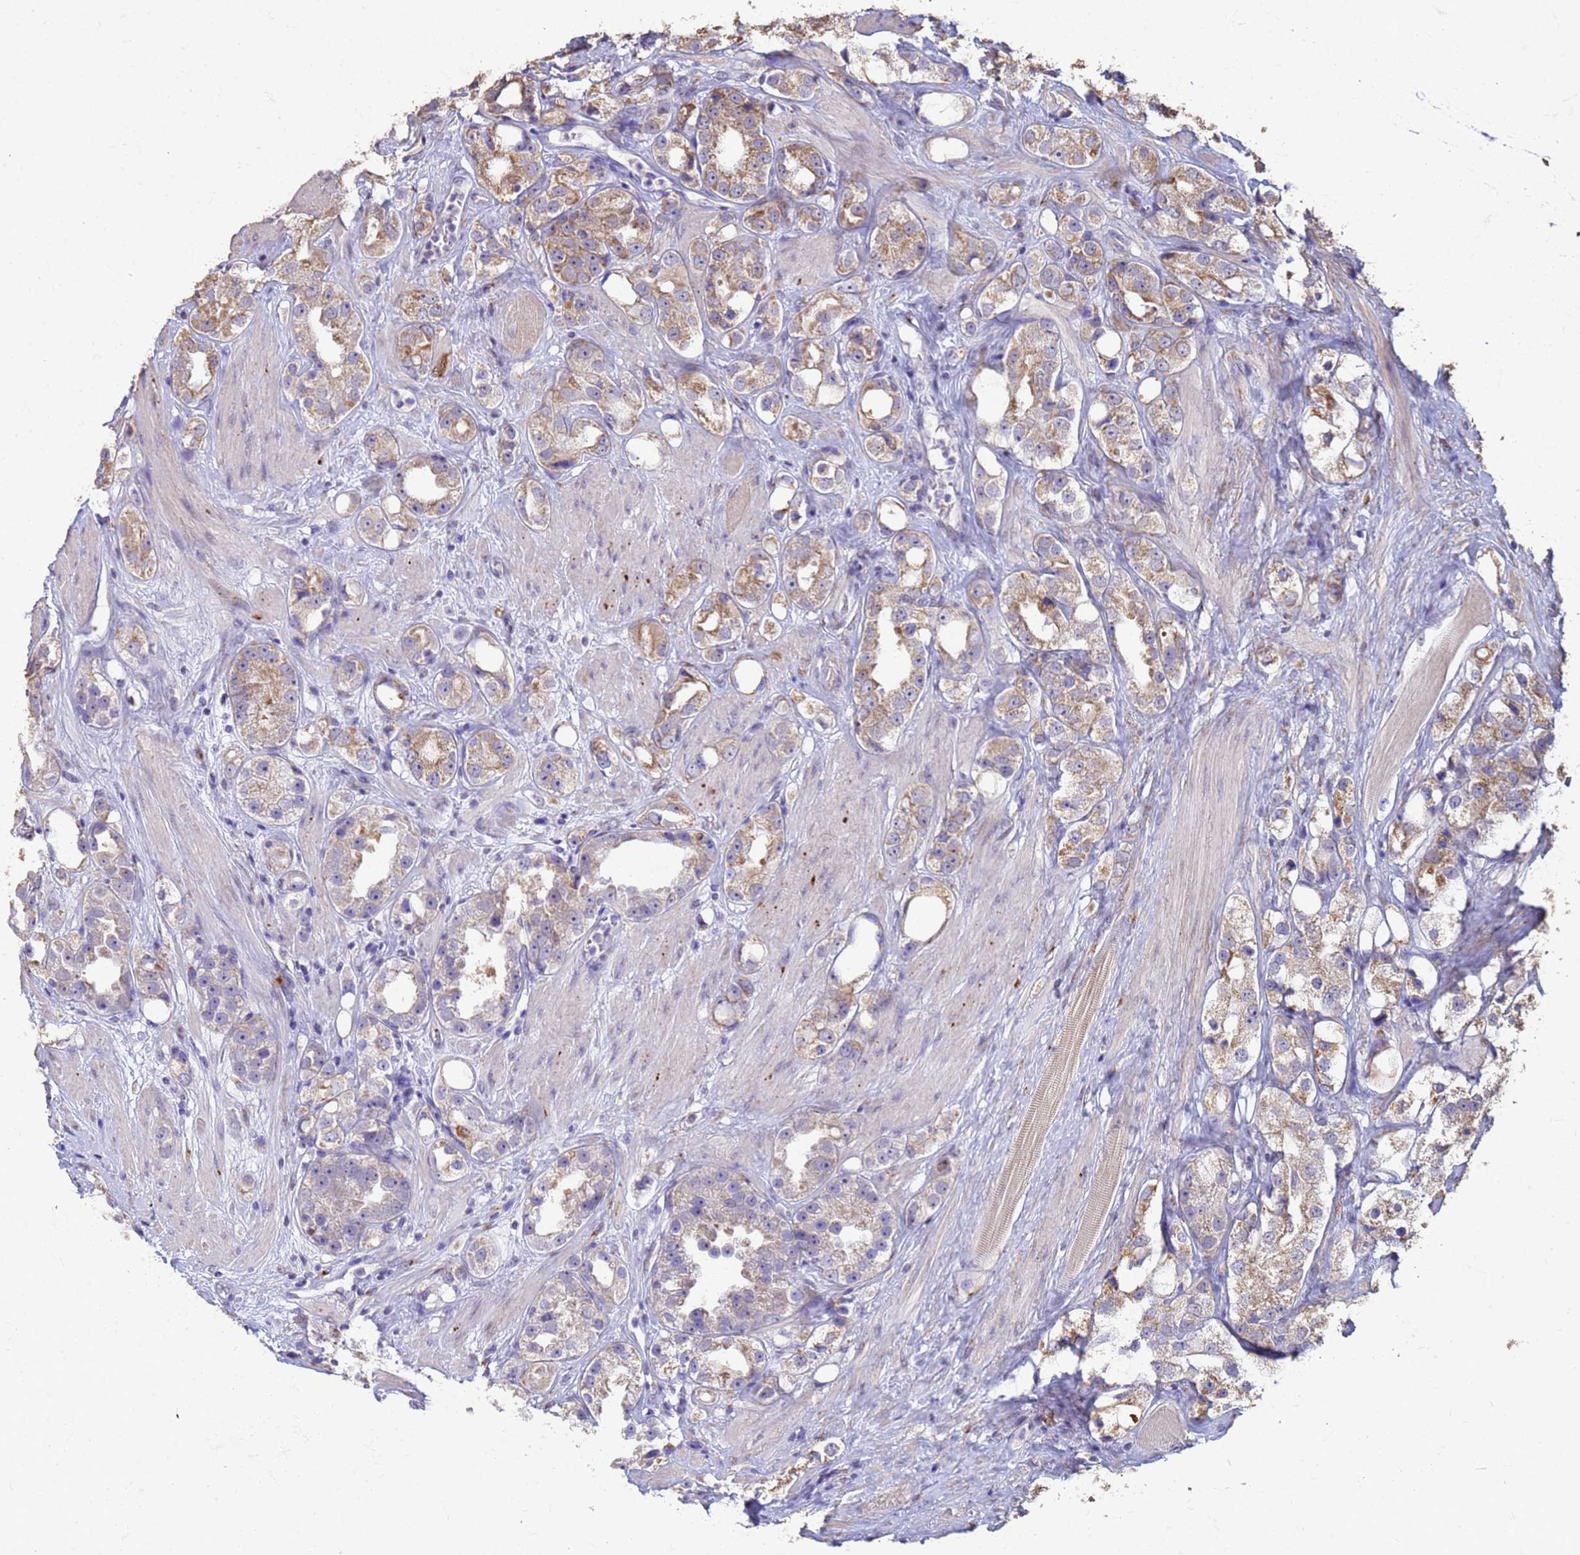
{"staining": {"intensity": "moderate", "quantity": "25%-75%", "location": "cytoplasmic/membranous"}, "tissue": "prostate cancer", "cell_type": "Tumor cells", "image_type": "cancer", "snomed": [{"axis": "morphology", "description": "Adenocarcinoma, NOS"}, {"axis": "topography", "description": "Prostate"}], "caption": "A brown stain shows moderate cytoplasmic/membranous staining of a protein in human prostate cancer (adenocarcinoma) tumor cells. (brown staining indicates protein expression, while blue staining denotes nuclei).", "gene": "SLC25A15", "patient": {"sex": "male", "age": 79}}